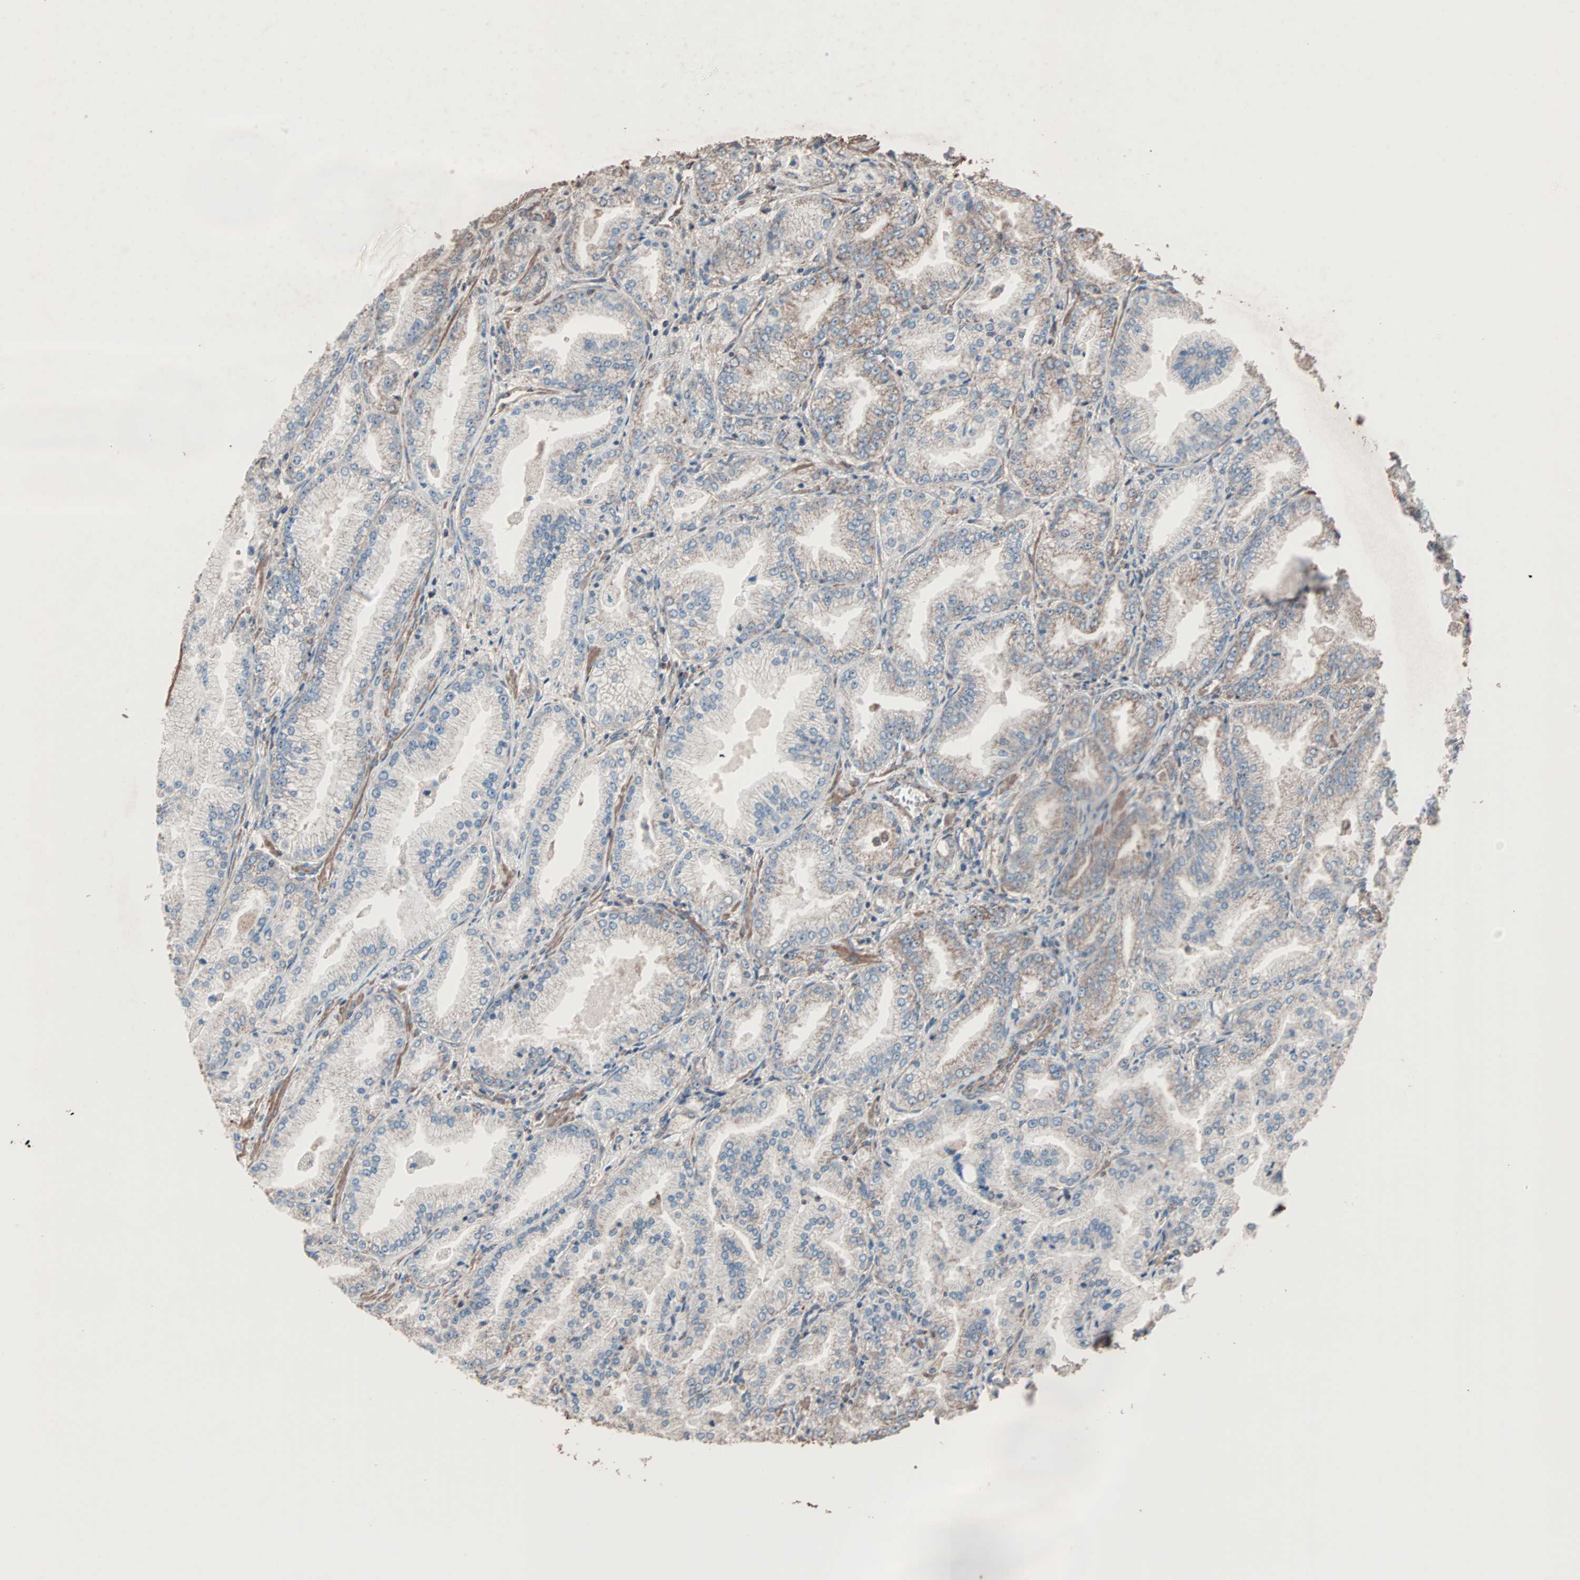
{"staining": {"intensity": "weak", "quantity": "25%-75%", "location": "cytoplasmic/membranous"}, "tissue": "prostate cancer", "cell_type": "Tumor cells", "image_type": "cancer", "snomed": [{"axis": "morphology", "description": "Adenocarcinoma, High grade"}, {"axis": "topography", "description": "Prostate"}], "caption": "A low amount of weak cytoplasmic/membranous expression is appreciated in about 25%-75% of tumor cells in high-grade adenocarcinoma (prostate) tissue. (DAB IHC with brightfield microscopy, high magnification).", "gene": "MRPL2", "patient": {"sex": "male", "age": 61}}